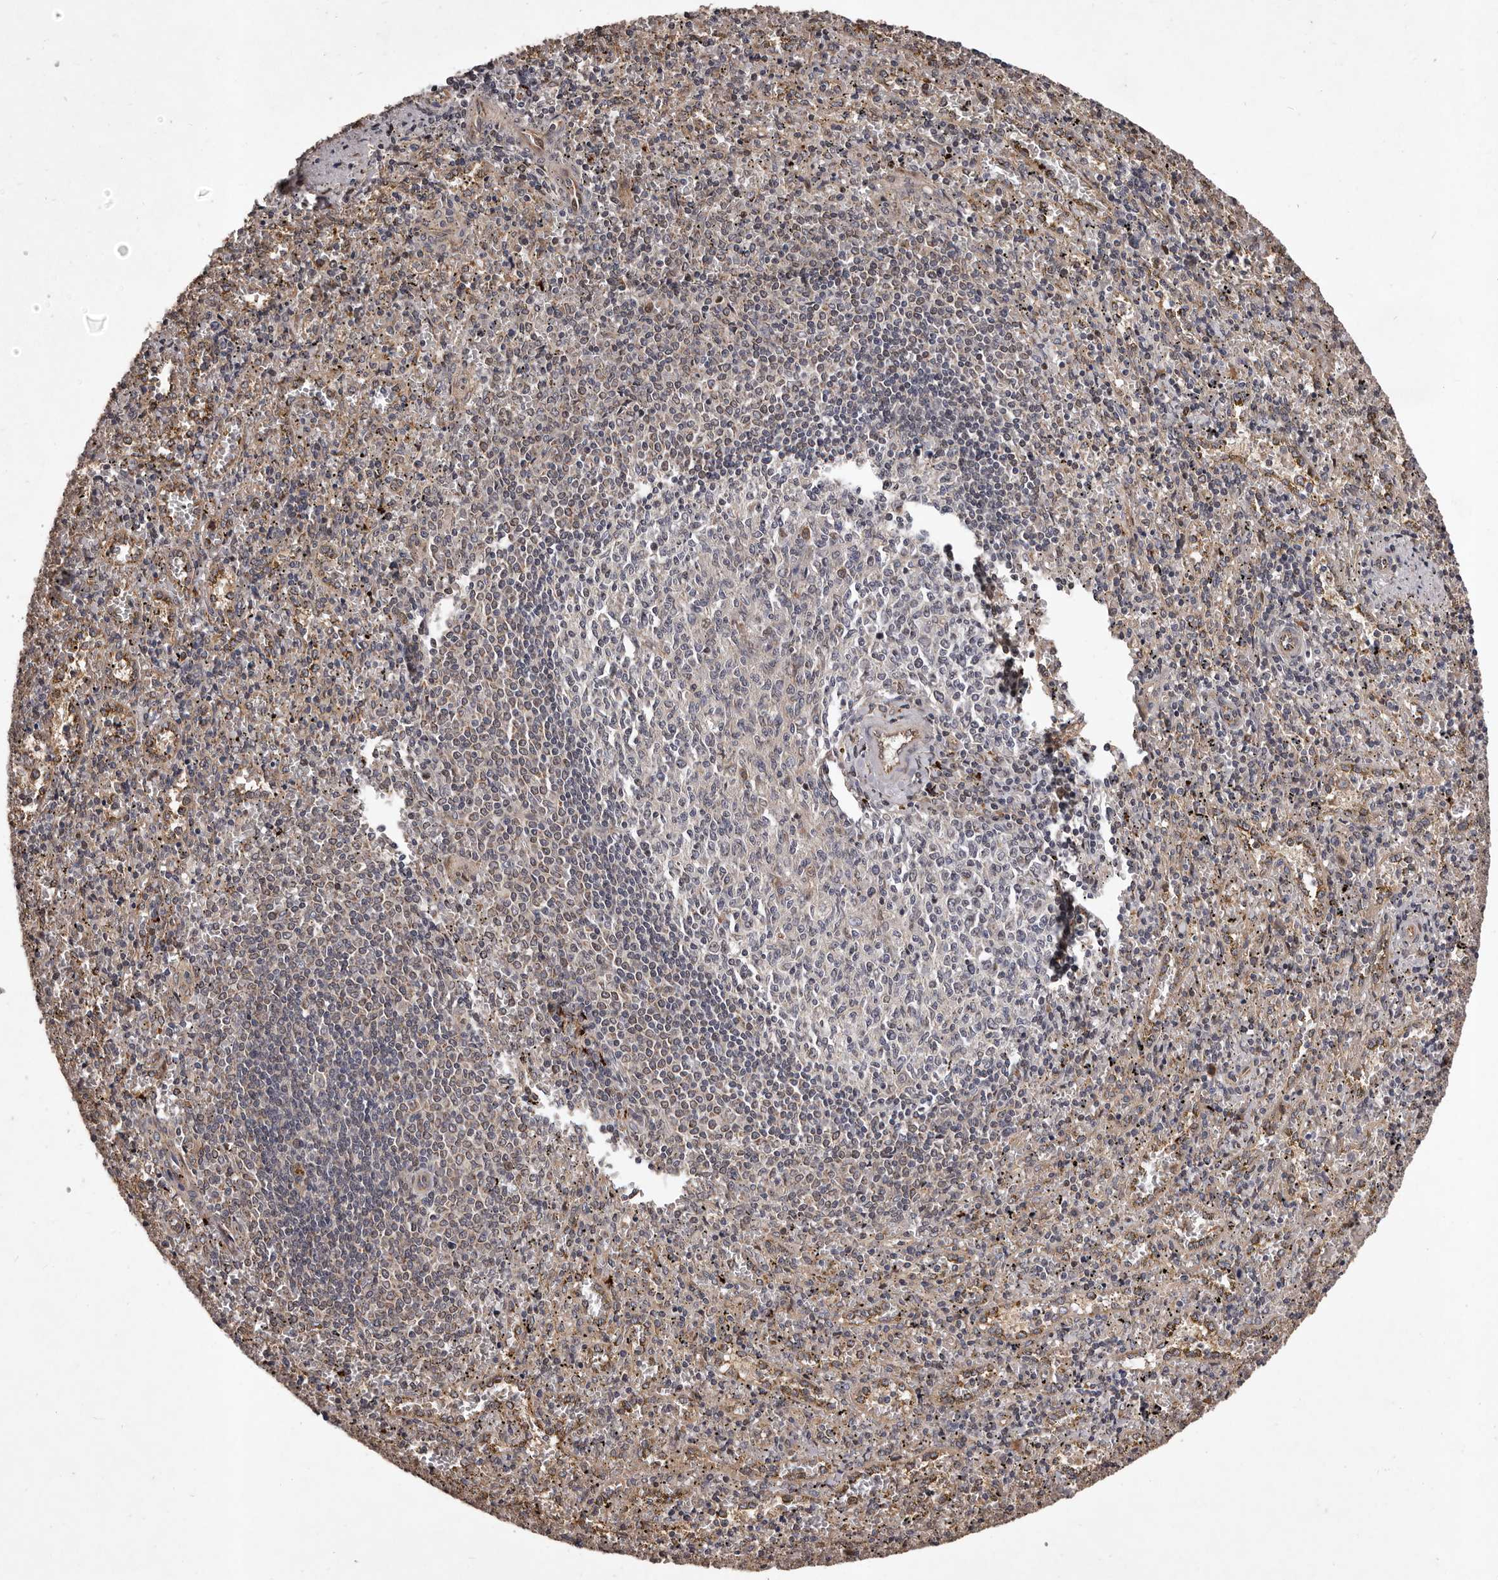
{"staining": {"intensity": "weak", "quantity": "25%-75%", "location": "cytoplasmic/membranous,nuclear"}, "tissue": "spleen", "cell_type": "Cells in red pulp", "image_type": "normal", "snomed": [{"axis": "morphology", "description": "Normal tissue, NOS"}, {"axis": "topography", "description": "Spleen"}], "caption": "Immunohistochemistry (IHC) micrograph of normal human spleen stained for a protein (brown), which displays low levels of weak cytoplasmic/membranous,nuclear expression in about 25%-75% of cells in red pulp.", "gene": "GADD45B", "patient": {"sex": "male", "age": 11}}